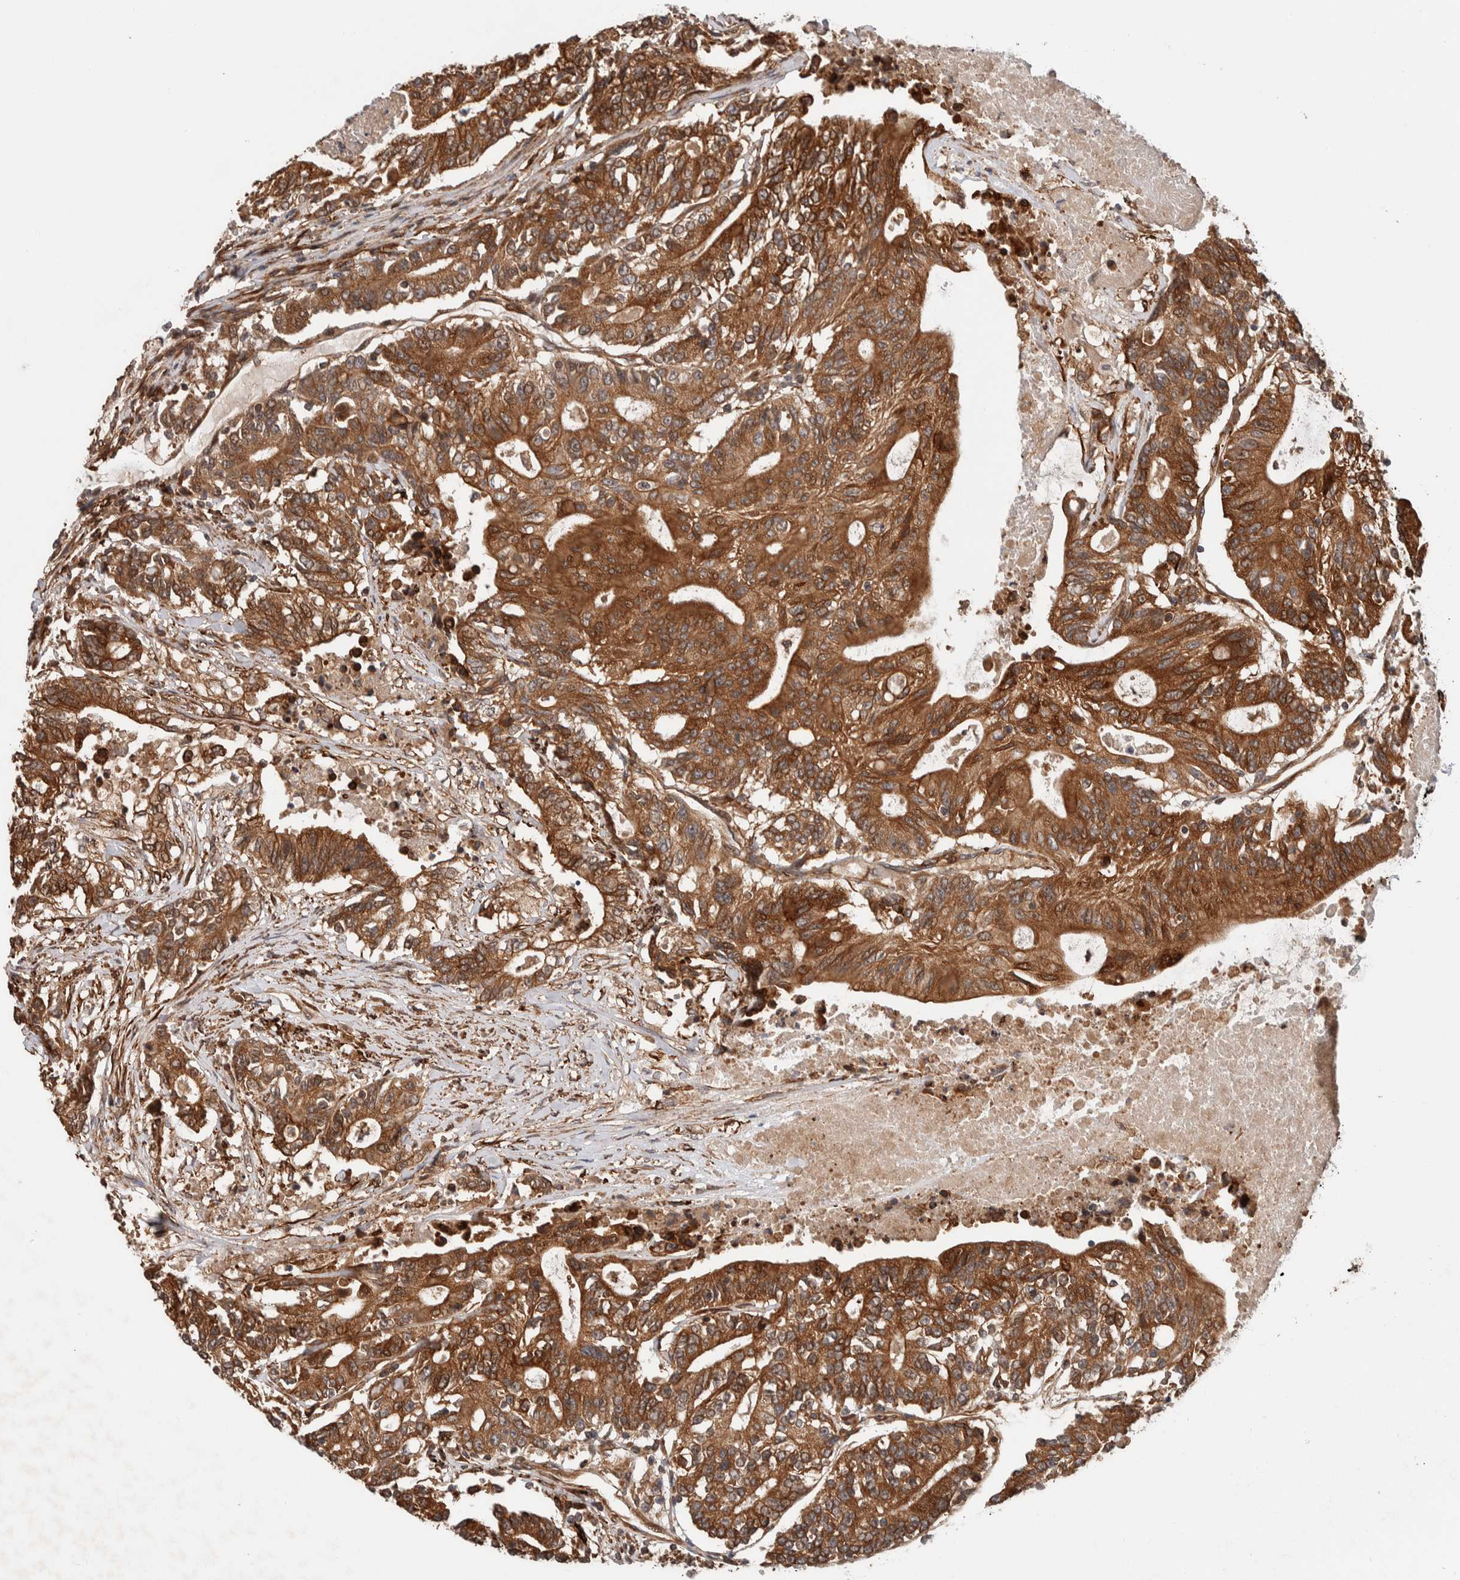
{"staining": {"intensity": "moderate", "quantity": ">75%", "location": "cytoplasmic/membranous"}, "tissue": "colorectal cancer", "cell_type": "Tumor cells", "image_type": "cancer", "snomed": [{"axis": "morphology", "description": "Adenocarcinoma, NOS"}, {"axis": "topography", "description": "Colon"}], "caption": "Immunohistochemical staining of human colorectal cancer demonstrates medium levels of moderate cytoplasmic/membranous expression in approximately >75% of tumor cells.", "gene": "SYNRG", "patient": {"sex": "female", "age": 77}}